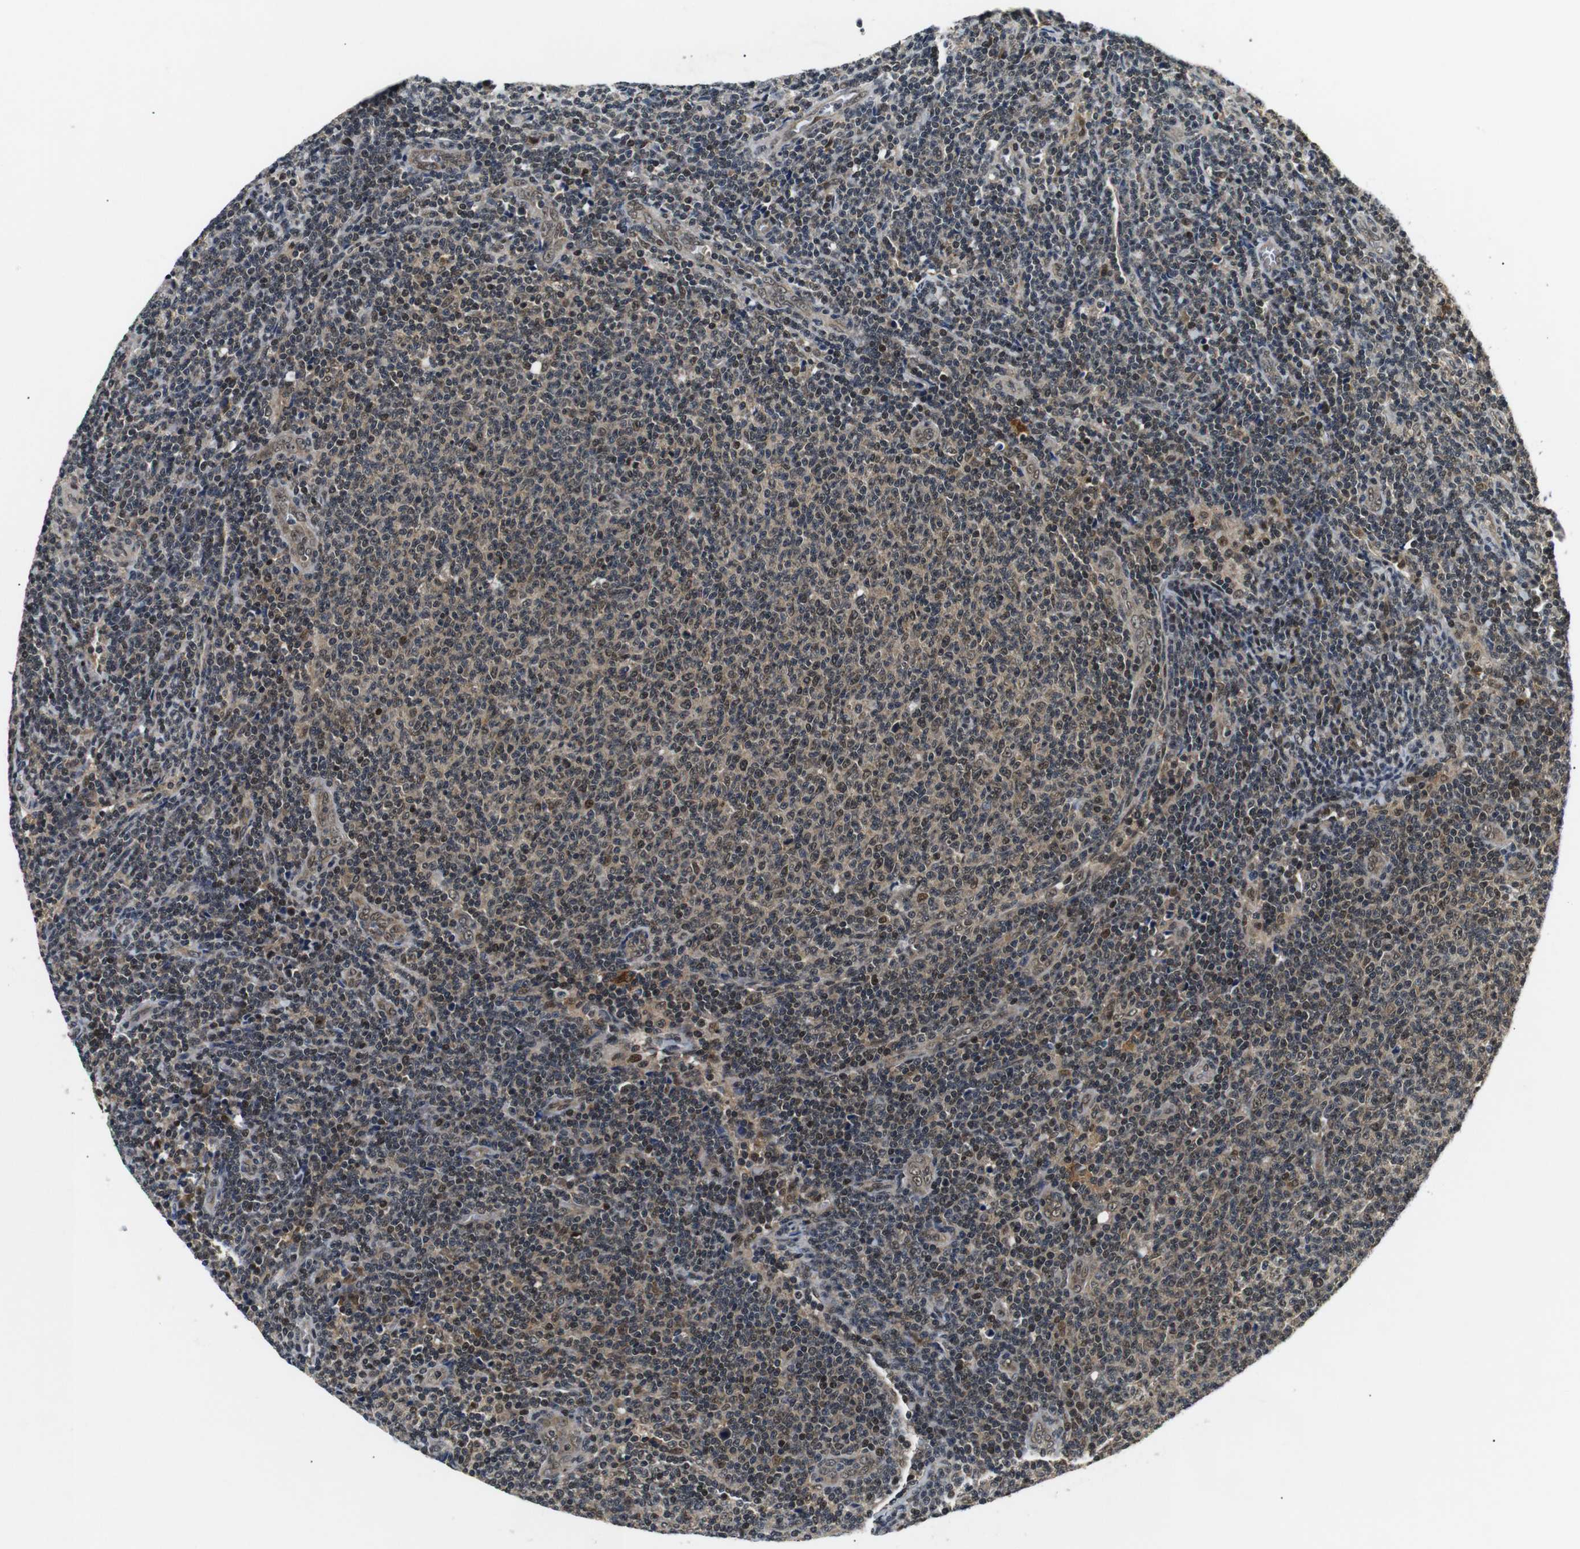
{"staining": {"intensity": "moderate", "quantity": "25%-75%", "location": "cytoplasmic/membranous,nuclear"}, "tissue": "lymphoma", "cell_type": "Tumor cells", "image_type": "cancer", "snomed": [{"axis": "morphology", "description": "Malignant lymphoma, non-Hodgkin's type, Low grade"}, {"axis": "topography", "description": "Lymph node"}], "caption": "A high-resolution image shows IHC staining of malignant lymphoma, non-Hodgkin's type (low-grade), which demonstrates moderate cytoplasmic/membranous and nuclear staining in approximately 25%-75% of tumor cells.", "gene": "SKP1", "patient": {"sex": "male", "age": 66}}